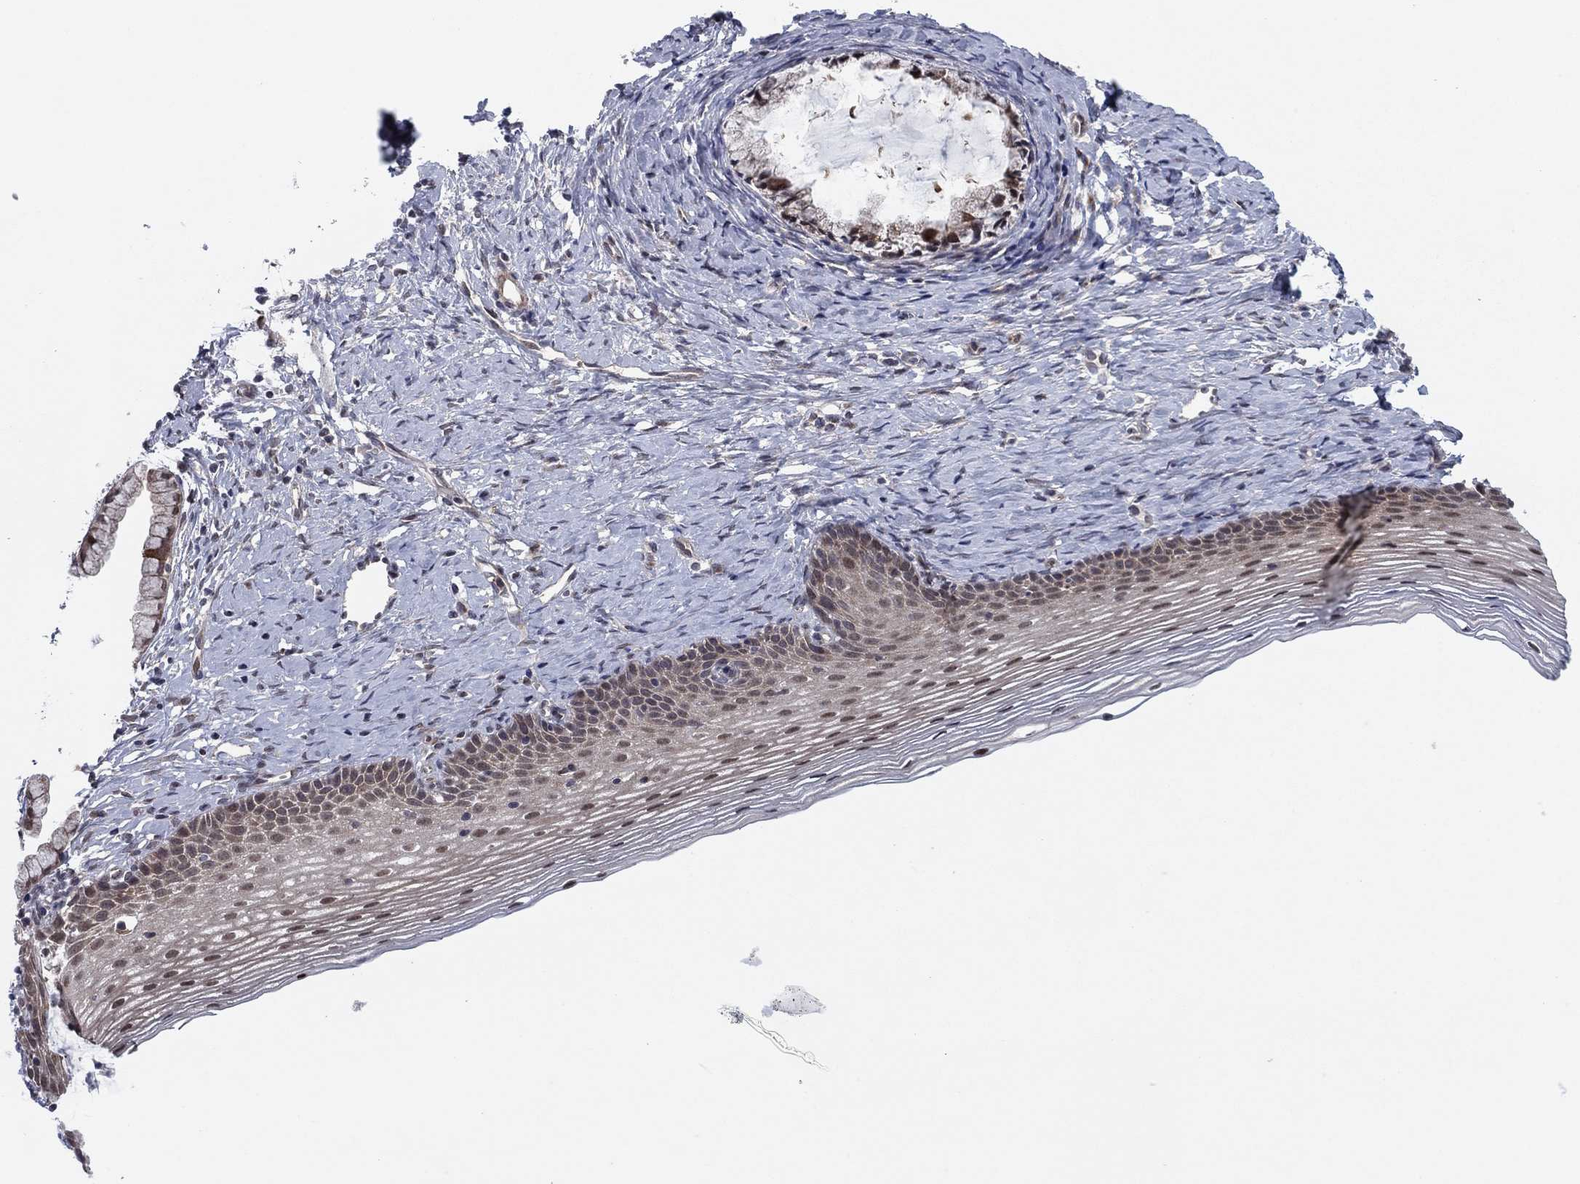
{"staining": {"intensity": "strong", "quantity": "<25%", "location": "nuclear"}, "tissue": "cervix", "cell_type": "Glandular cells", "image_type": "normal", "snomed": [{"axis": "morphology", "description": "Normal tissue, NOS"}, {"axis": "topography", "description": "Cervix"}], "caption": "Immunohistochemistry image of unremarkable cervix: human cervix stained using immunohistochemistry (IHC) exhibits medium levels of strong protein expression localized specifically in the nuclear of glandular cells, appearing as a nuclear brown color.", "gene": "PSMC1", "patient": {"sex": "female", "age": 39}}